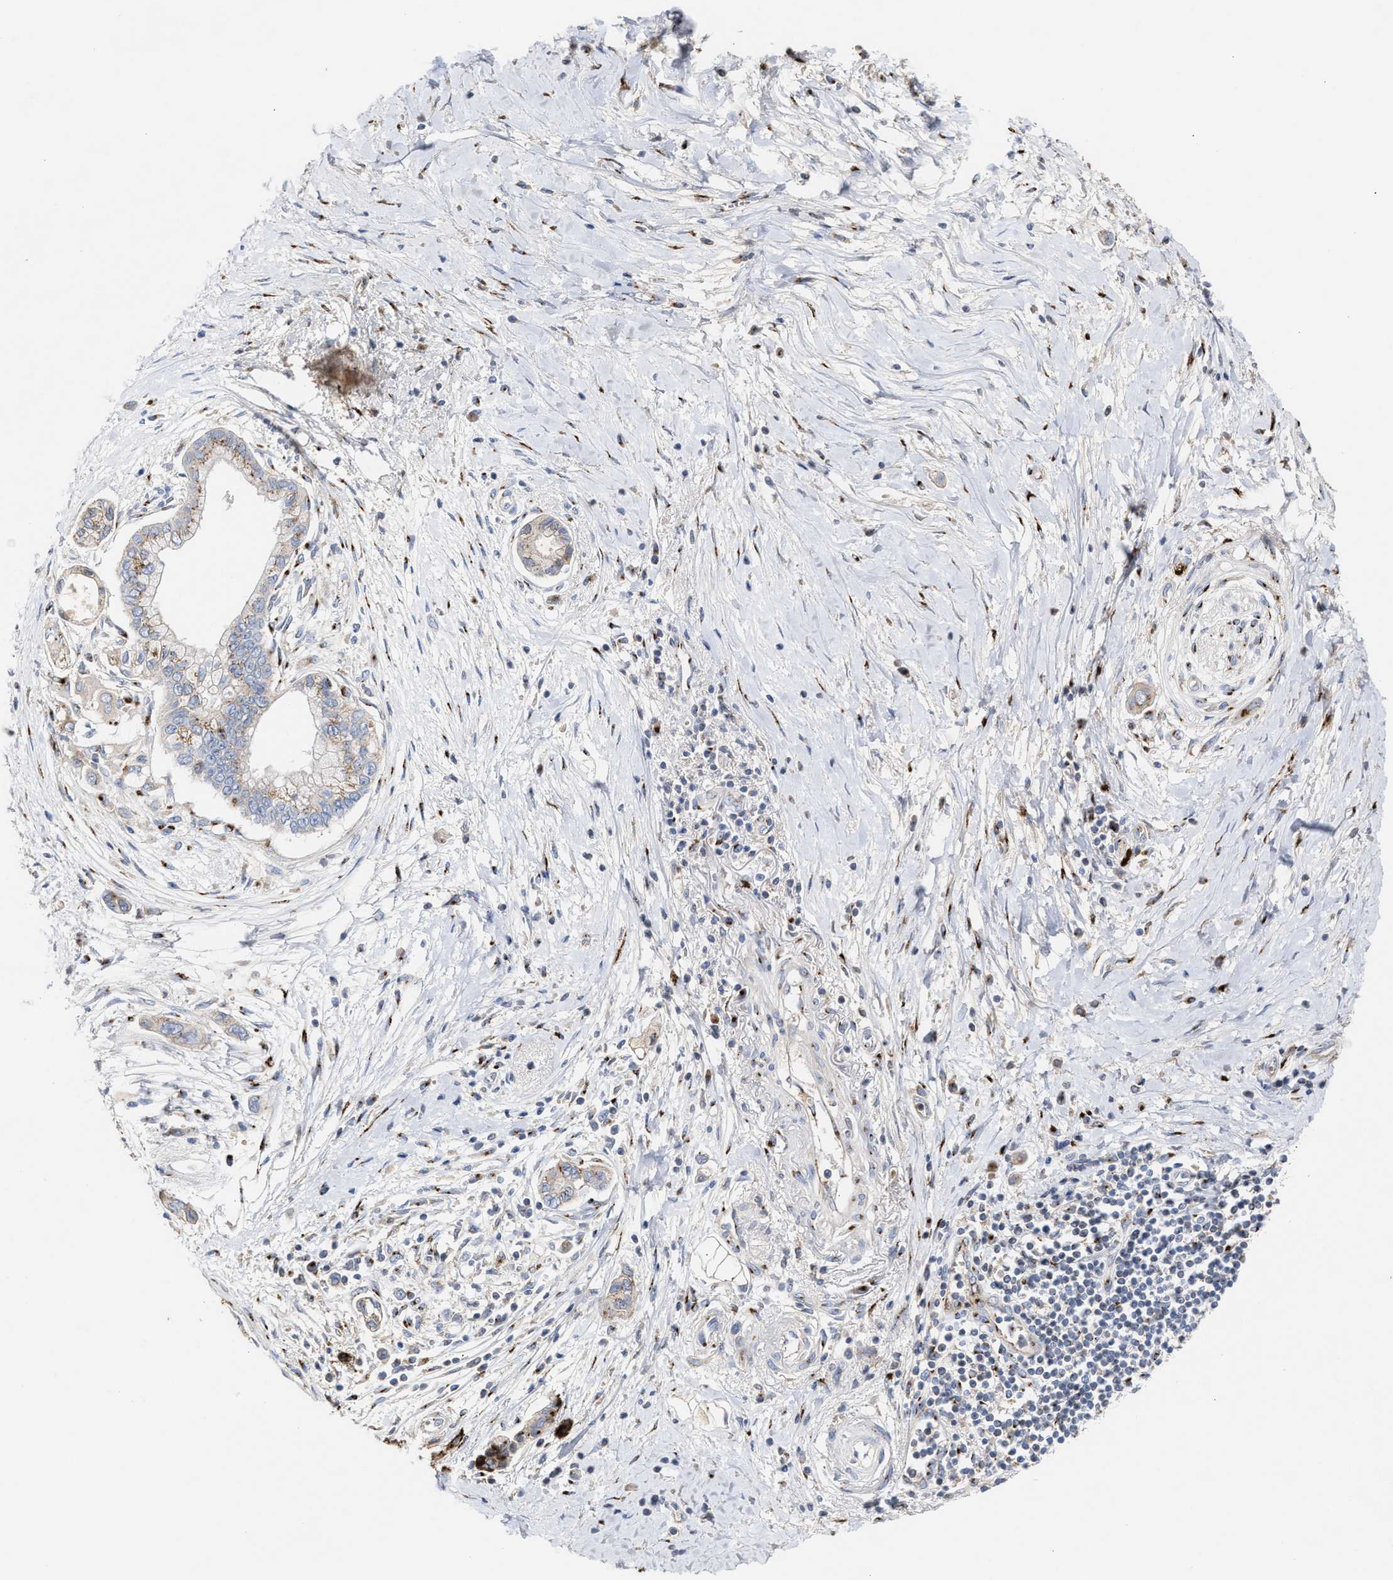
{"staining": {"intensity": "moderate", "quantity": "<25%", "location": "cytoplasmic/membranous"}, "tissue": "pancreatic cancer", "cell_type": "Tumor cells", "image_type": "cancer", "snomed": [{"axis": "morphology", "description": "Adenocarcinoma, NOS"}, {"axis": "topography", "description": "Pancreas"}], "caption": "A low amount of moderate cytoplasmic/membranous expression is appreciated in approximately <25% of tumor cells in pancreatic adenocarcinoma tissue.", "gene": "CCL2", "patient": {"sex": "male", "age": 59}}